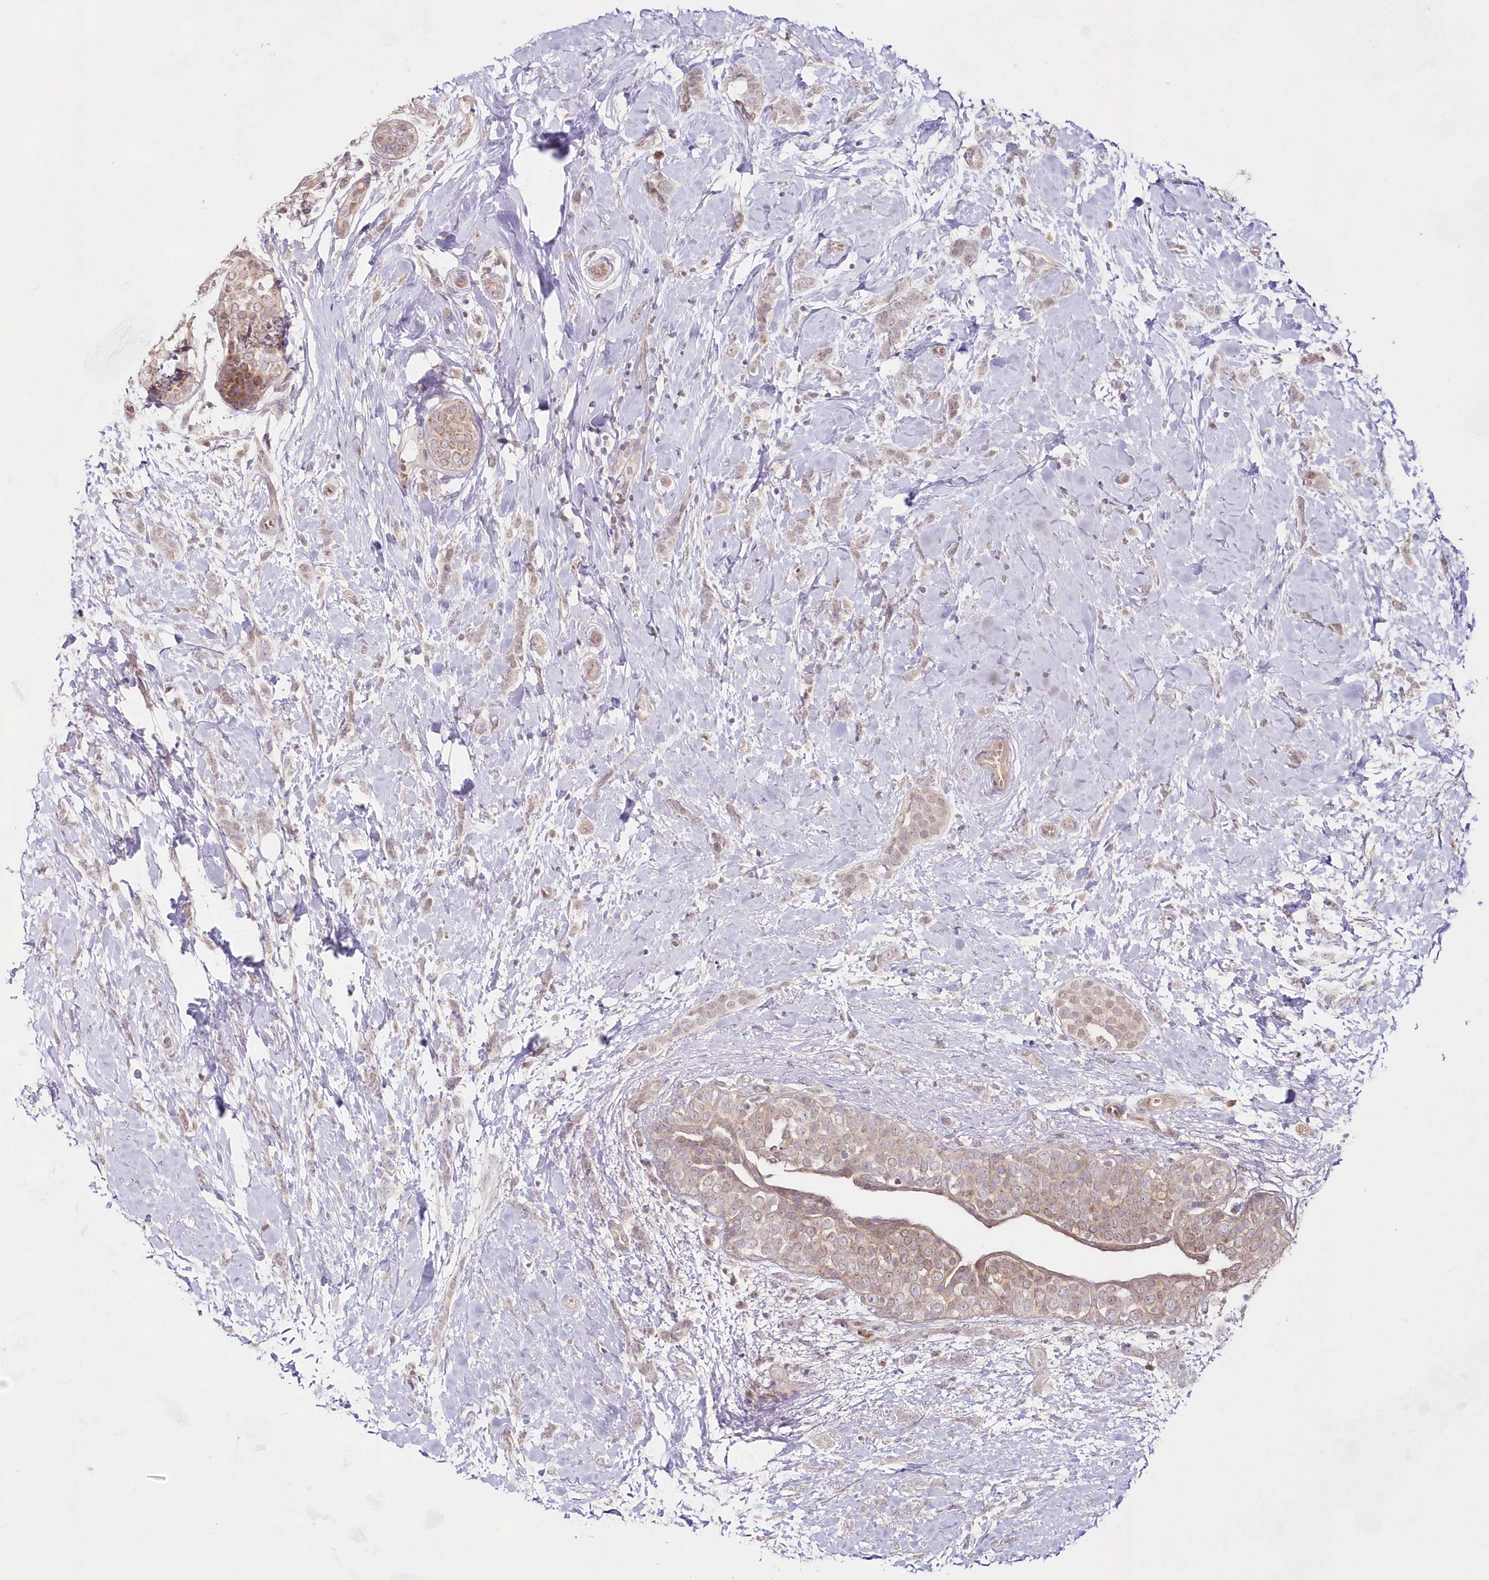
{"staining": {"intensity": "weak", "quantity": ">75%", "location": "cytoplasmic/membranous"}, "tissue": "breast cancer", "cell_type": "Tumor cells", "image_type": "cancer", "snomed": [{"axis": "morphology", "description": "Lobular carcinoma, in situ"}, {"axis": "morphology", "description": "Lobular carcinoma"}, {"axis": "topography", "description": "Breast"}], "caption": "Immunohistochemistry (IHC) (DAB) staining of human breast lobular carcinoma exhibits weak cytoplasmic/membranous protein expression in about >75% of tumor cells.", "gene": "IMPA1", "patient": {"sex": "female", "age": 41}}